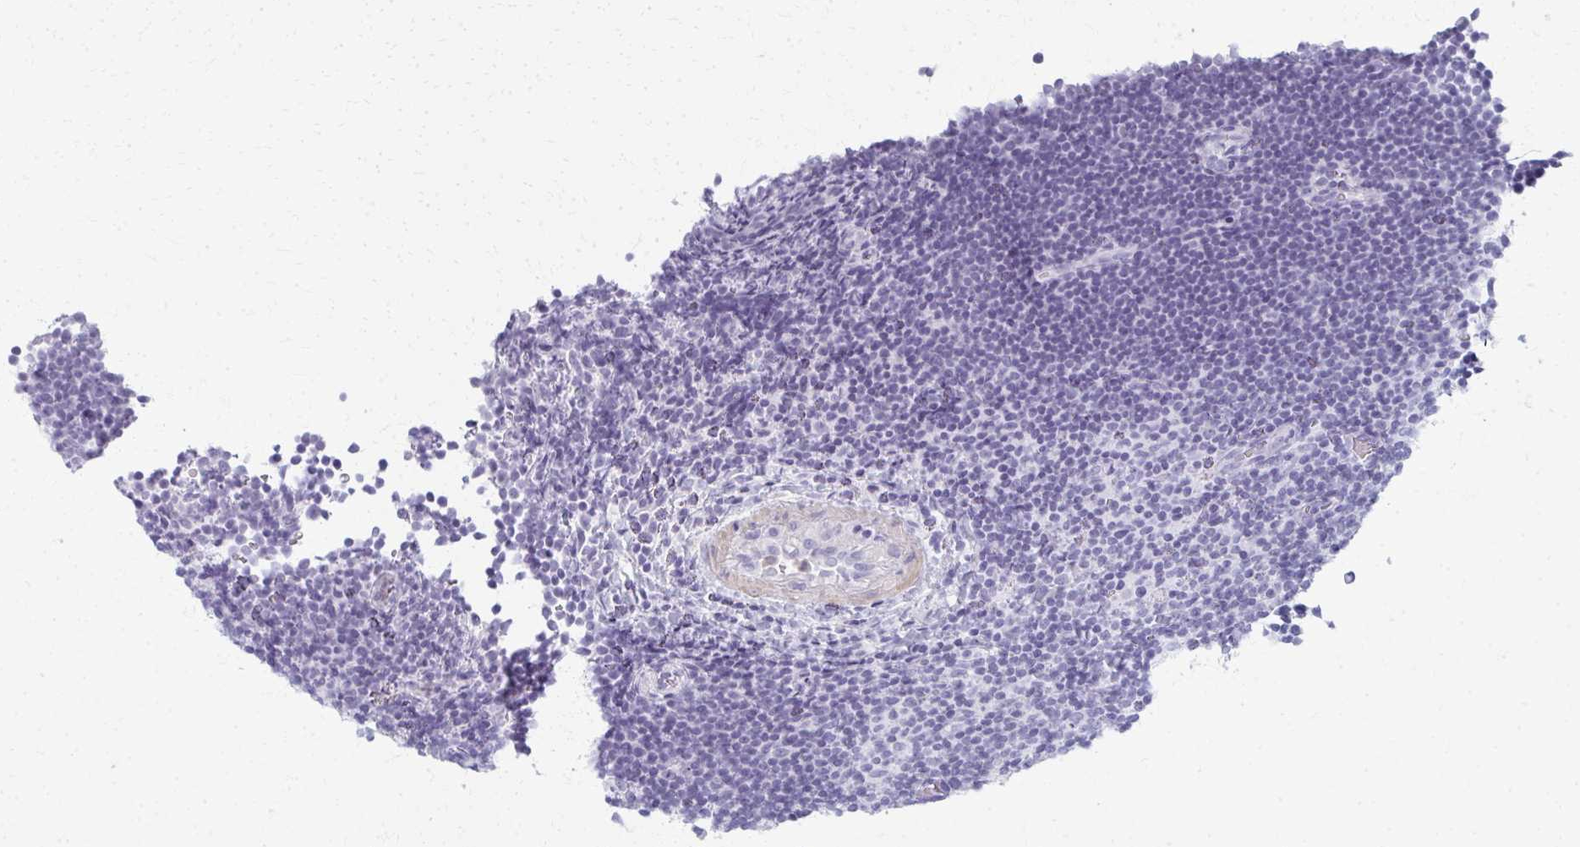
{"staining": {"intensity": "negative", "quantity": "none", "location": "none"}, "tissue": "lymphoma", "cell_type": "Tumor cells", "image_type": "cancer", "snomed": [{"axis": "morphology", "description": "Hodgkin's disease, NOS"}, {"axis": "topography", "description": "Lymph node"}], "caption": "Immunohistochemical staining of Hodgkin's disease displays no significant expression in tumor cells.", "gene": "CA3", "patient": {"sex": "female", "age": 57}}